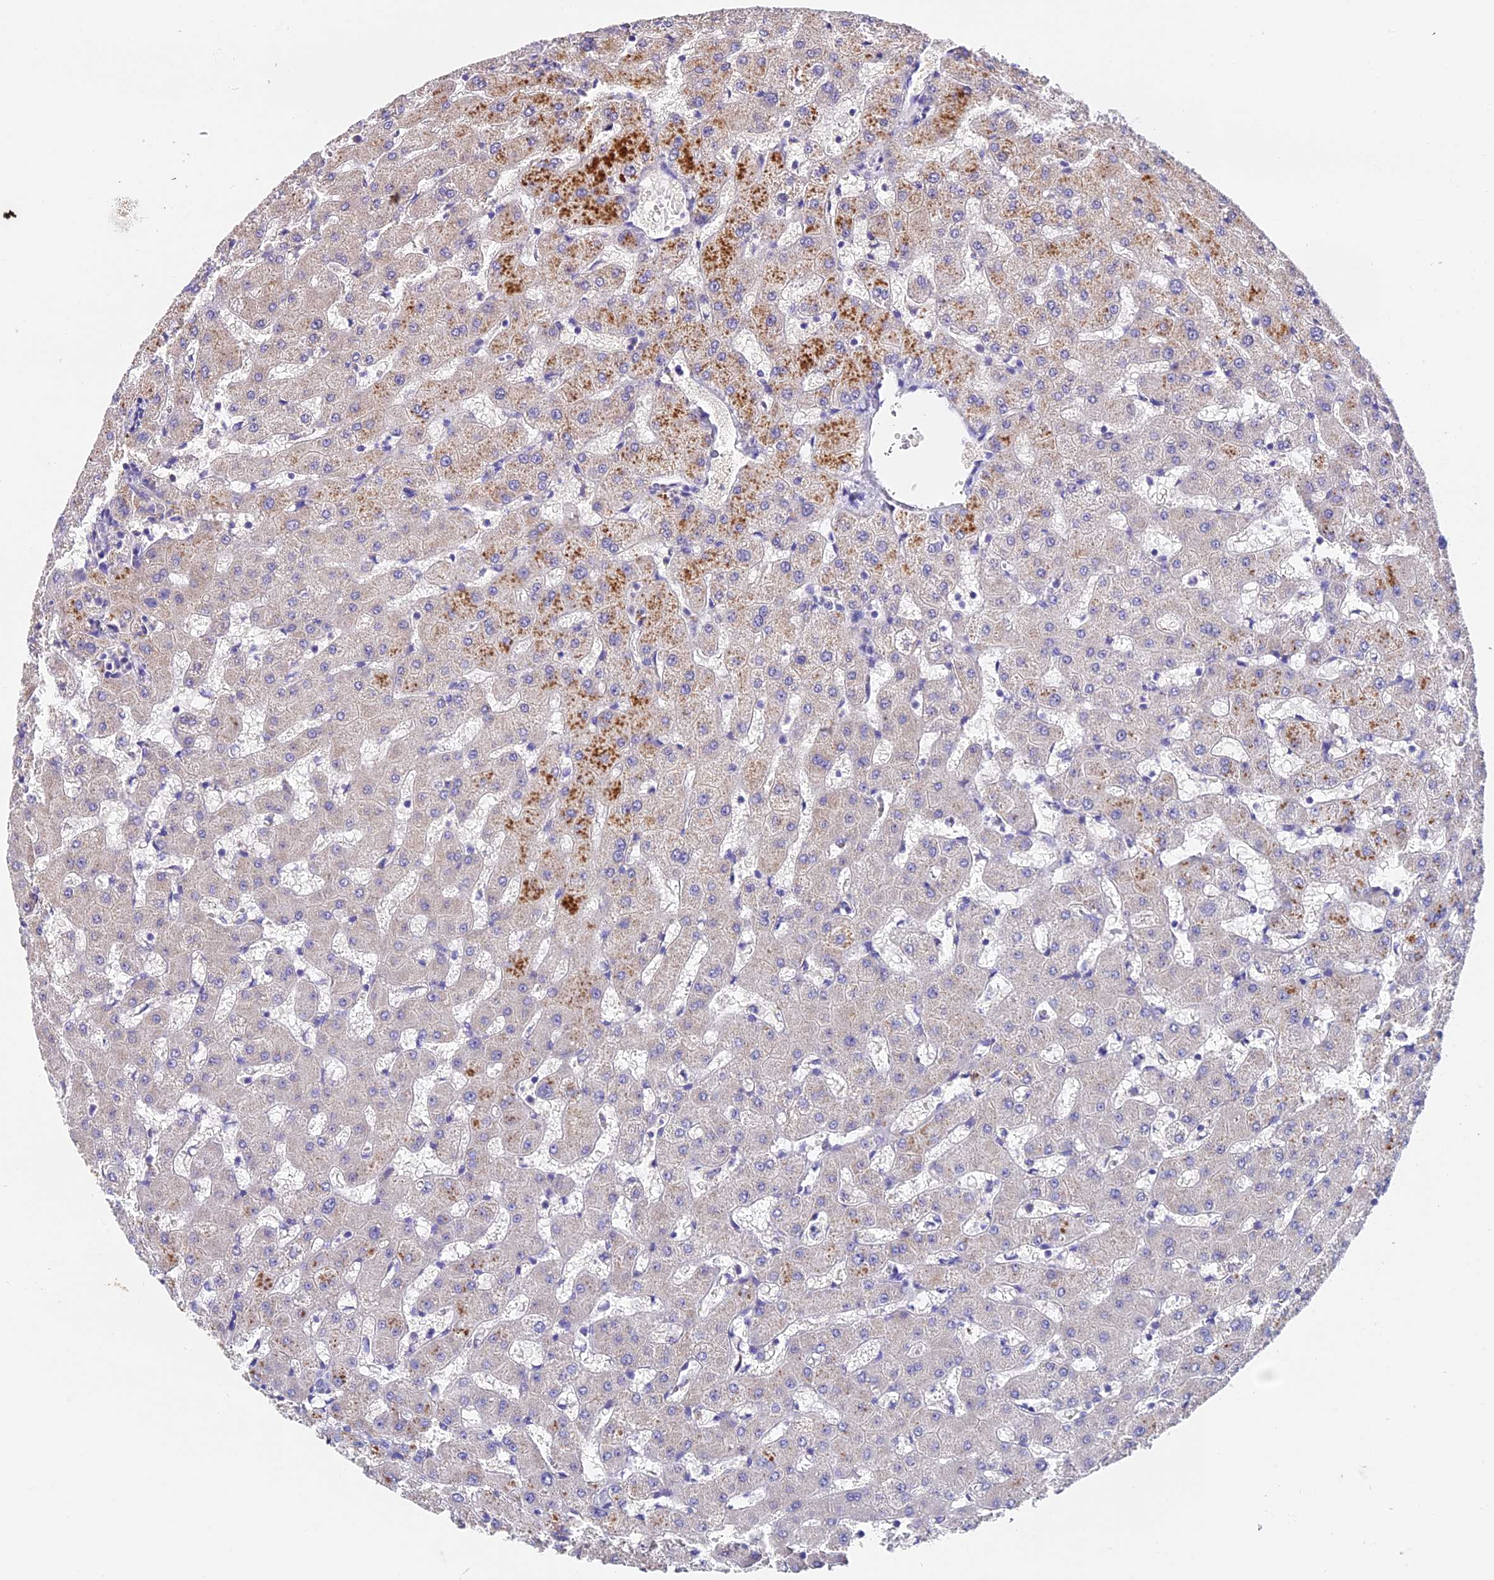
{"staining": {"intensity": "negative", "quantity": "none", "location": "none"}, "tissue": "liver", "cell_type": "Cholangiocytes", "image_type": "normal", "snomed": [{"axis": "morphology", "description": "Normal tissue, NOS"}, {"axis": "topography", "description": "Liver"}], "caption": "The image exhibits no significant expression in cholangiocytes of liver.", "gene": "LYPD6", "patient": {"sex": "female", "age": 63}}